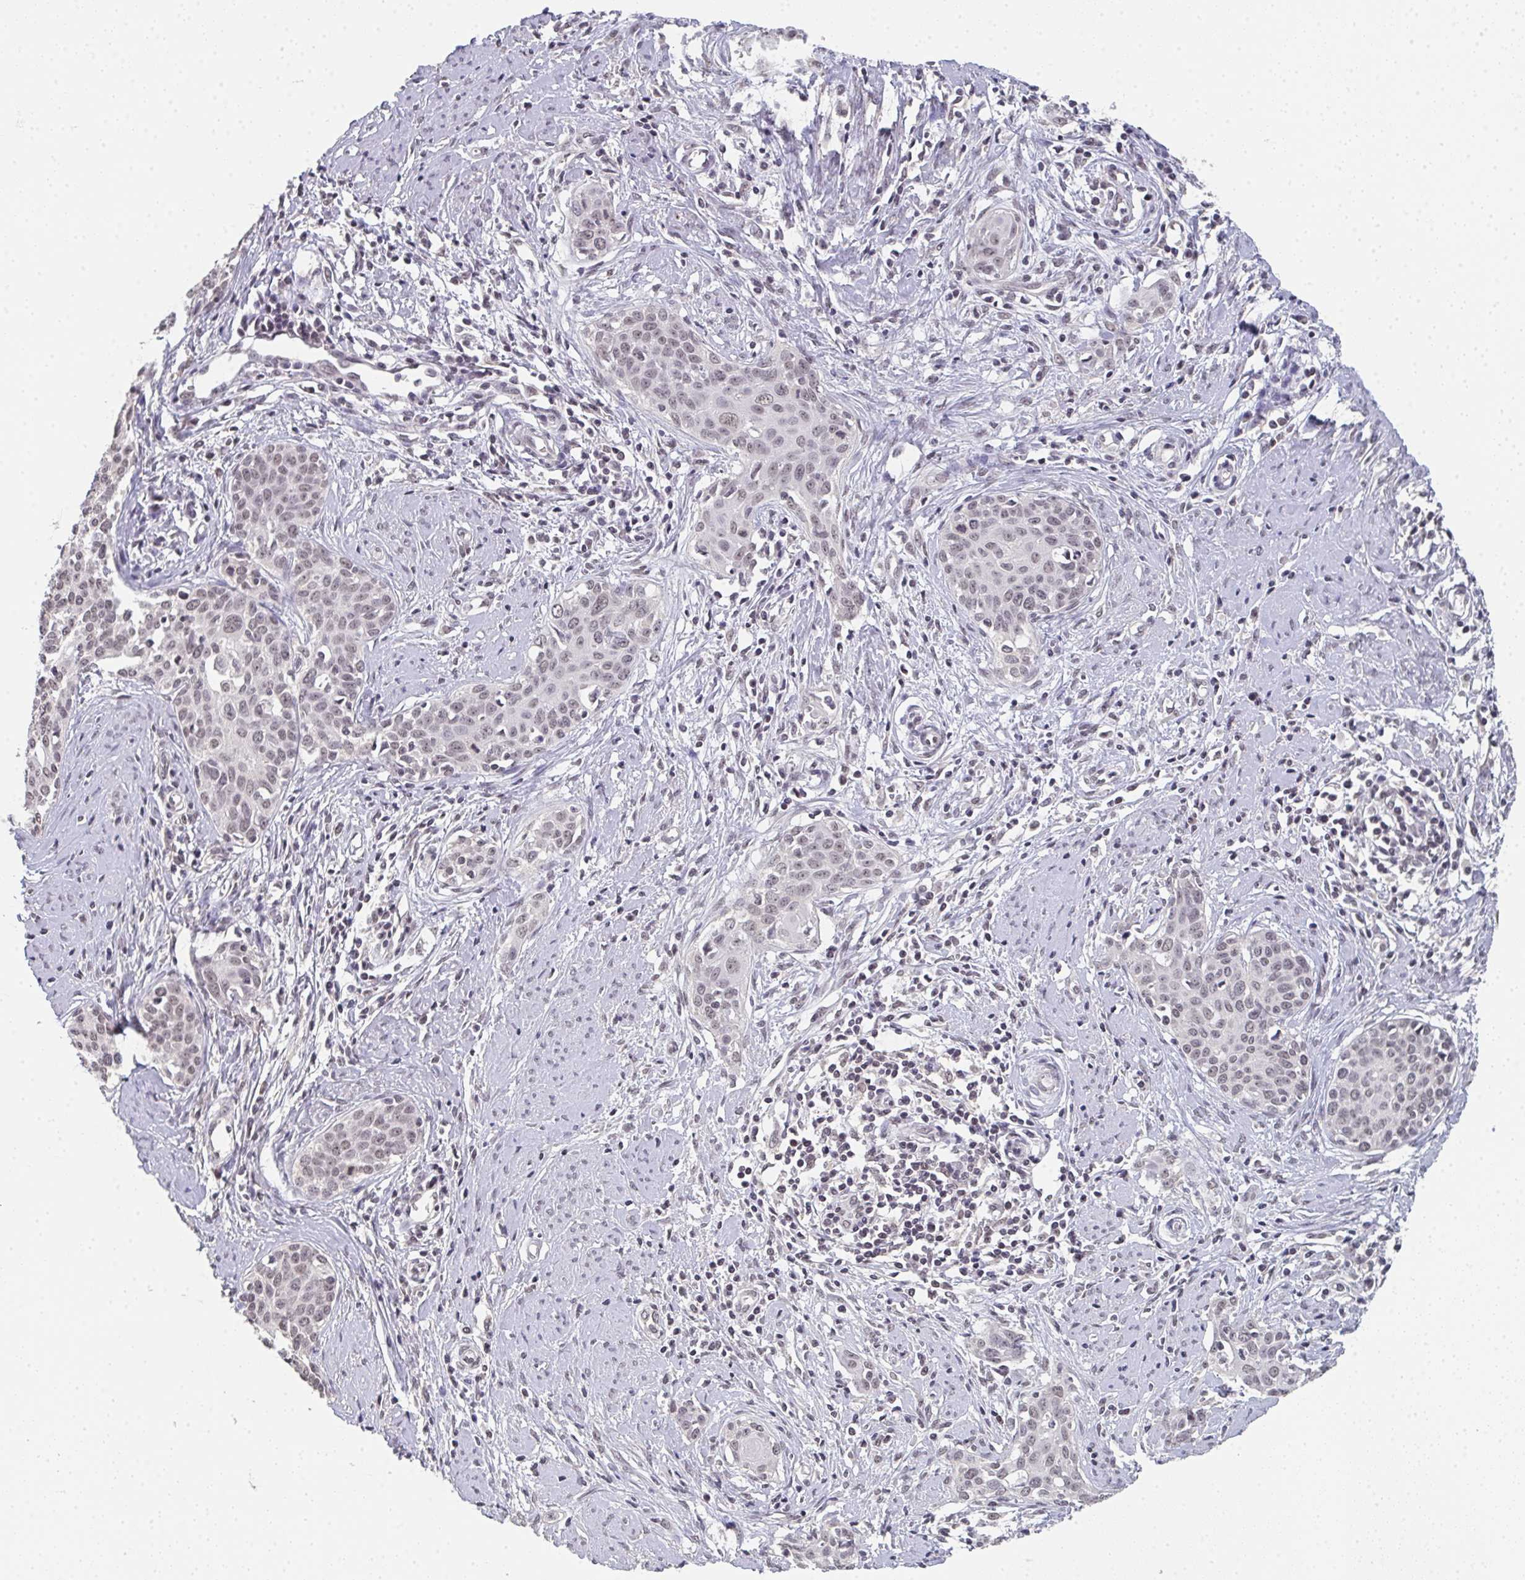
{"staining": {"intensity": "weak", "quantity": "25%-75%", "location": "nuclear"}, "tissue": "cervical cancer", "cell_type": "Tumor cells", "image_type": "cancer", "snomed": [{"axis": "morphology", "description": "Squamous cell carcinoma, NOS"}, {"axis": "topography", "description": "Cervix"}], "caption": "IHC (DAB (3,3'-diaminobenzidine)) staining of human squamous cell carcinoma (cervical) shows weak nuclear protein positivity in about 25%-75% of tumor cells.", "gene": "DKC1", "patient": {"sex": "female", "age": 46}}